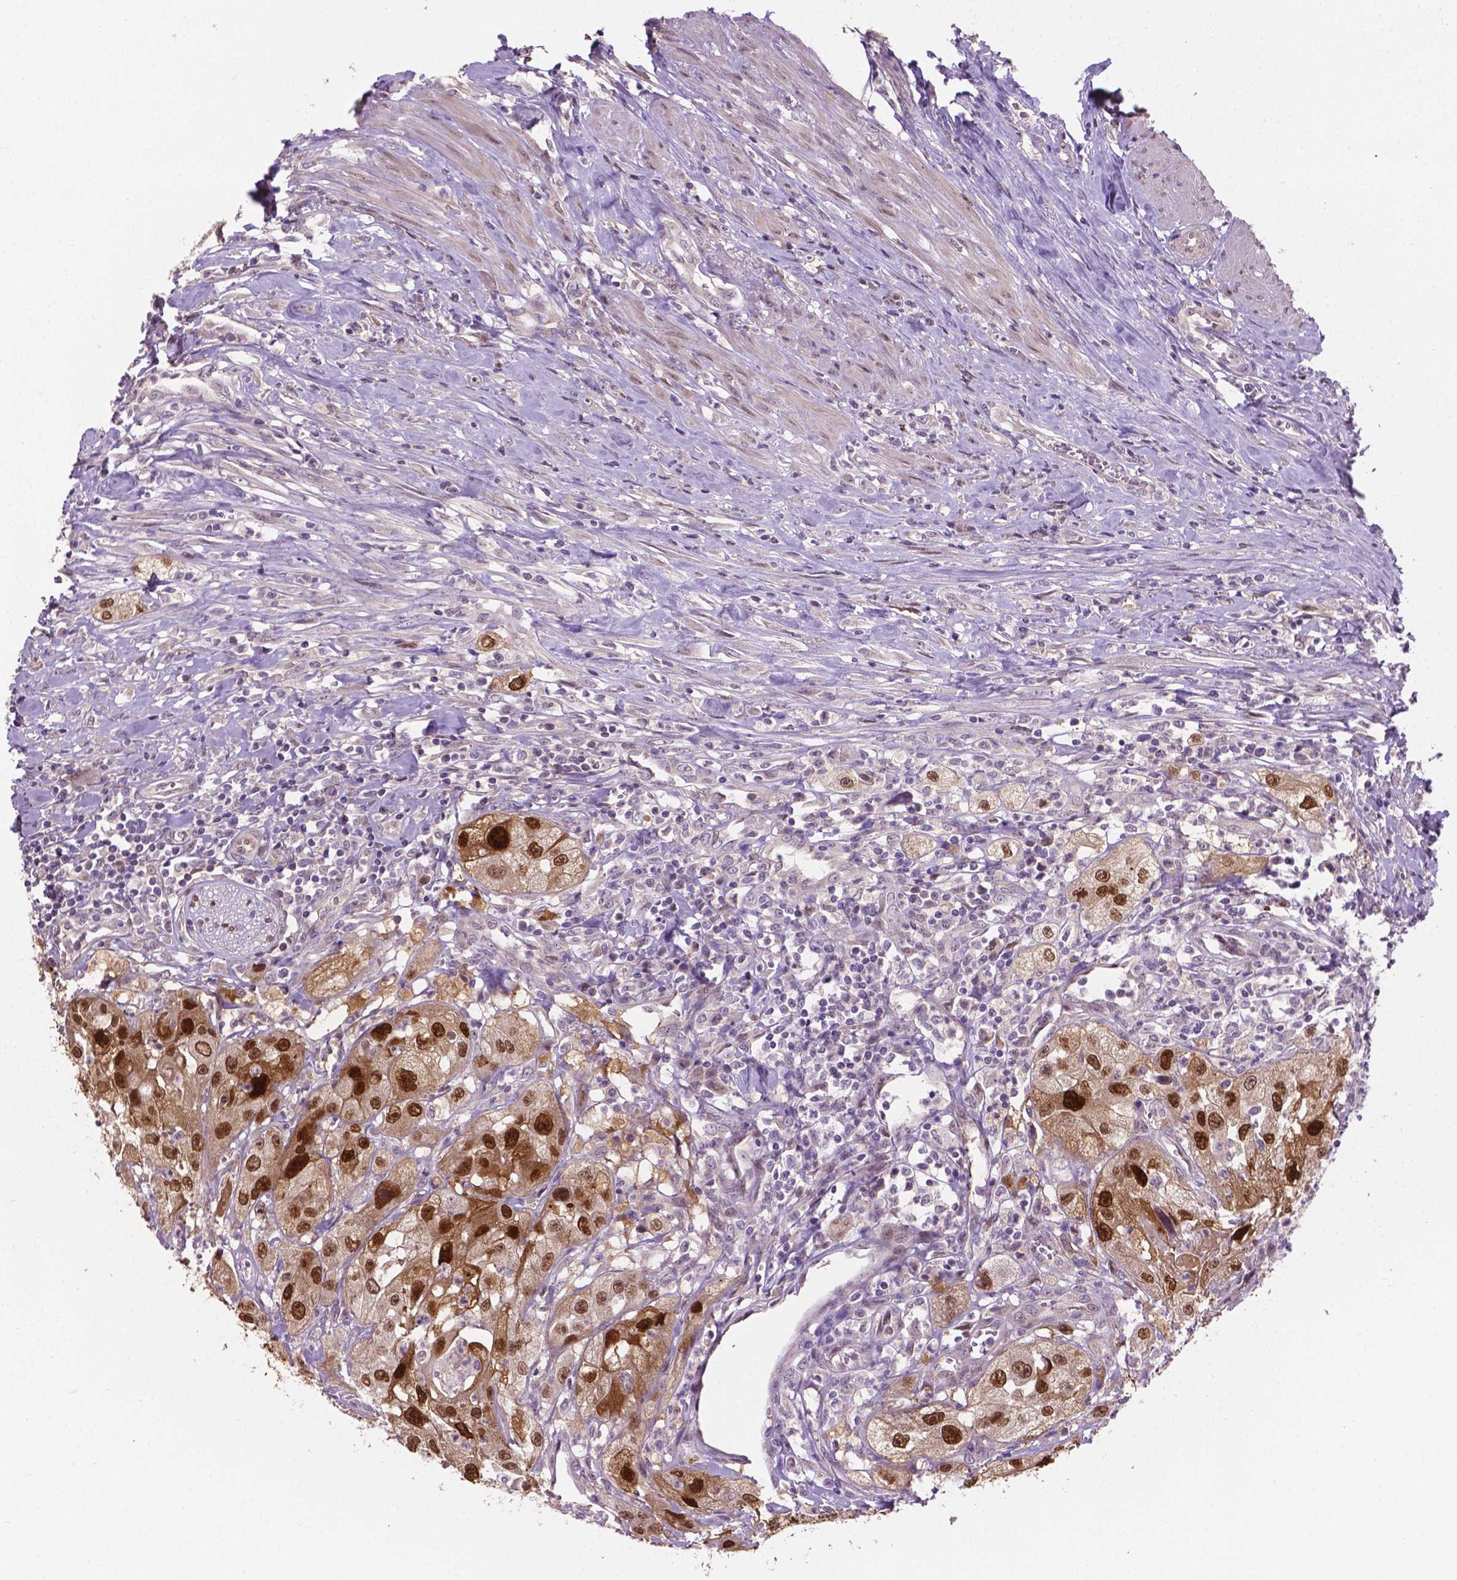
{"staining": {"intensity": "moderate", "quantity": ">75%", "location": "nuclear"}, "tissue": "urothelial cancer", "cell_type": "Tumor cells", "image_type": "cancer", "snomed": [{"axis": "morphology", "description": "Urothelial carcinoma, High grade"}, {"axis": "topography", "description": "Urinary bladder"}], "caption": "DAB immunohistochemical staining of high-grade urothelial carcinoma displays moderate nuclear protein staining in about >75% of tumor cells. (Brightfield microscopy of DAB IHC at high magnification).", "gene": "IRF6", "patient": {"sex": "male", "age": 79}}